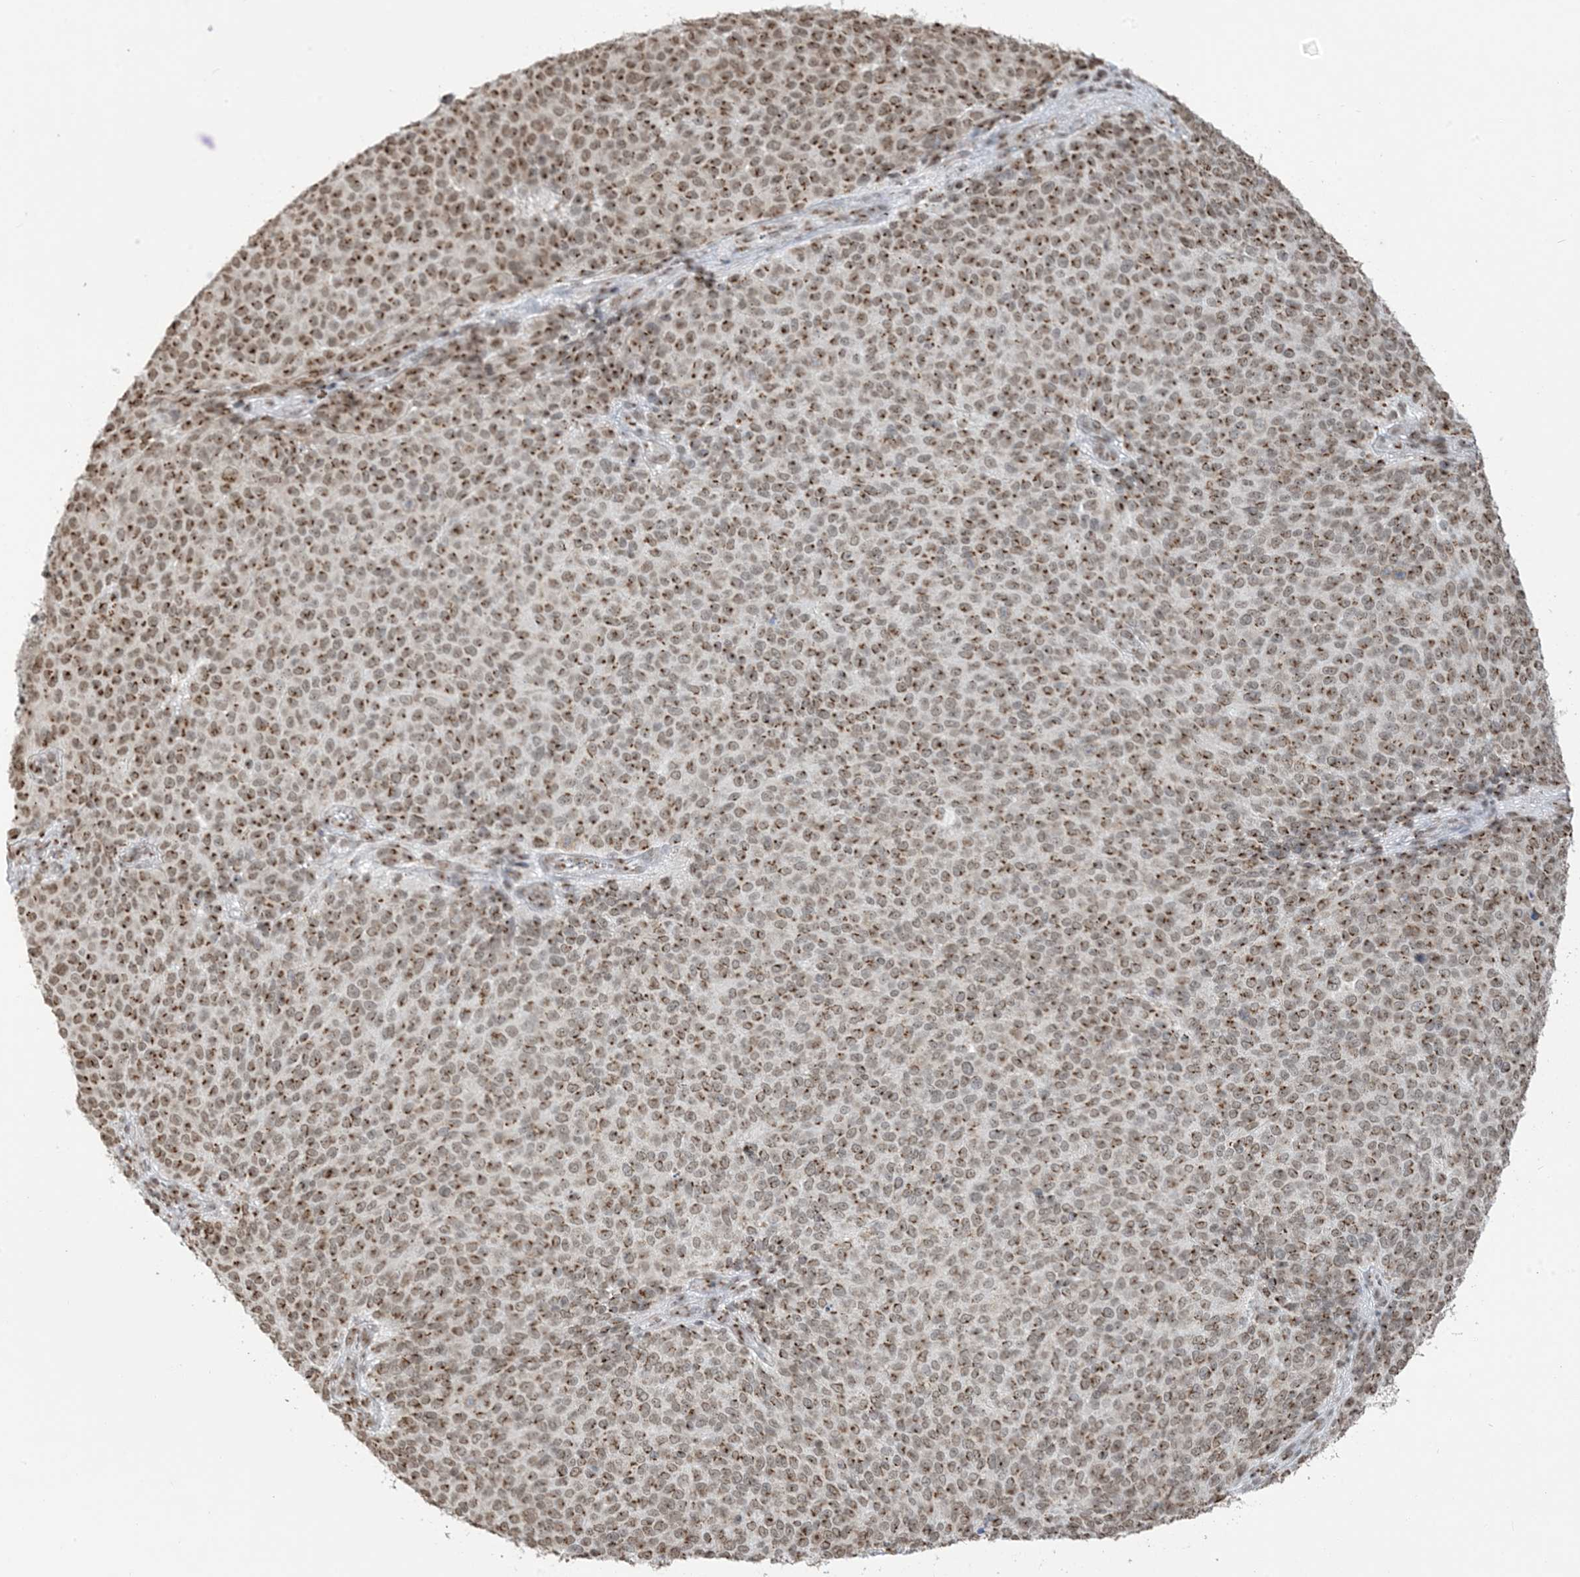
{"staining": {"intensity": "moderate", "quantity": ">75%", "location": "cytoplasmic/membranous,nuclear"}, "tissue": "melanoma", "cell_type": "Tumor cells", "image_type": "cancer", "snomed": [{"axis": "morphology", "description": "Malignant melanoma, NOS"}, {"axis": "topography", "description": "Skin"}], "caption": "An image of human malignant melanoma stained for a protein exhibits moderate cytoplasmic/membranous and nuclear brown staining in tumor cells.", "gene": "GPR107", "patient": {"sex": "male", "age": 49}}